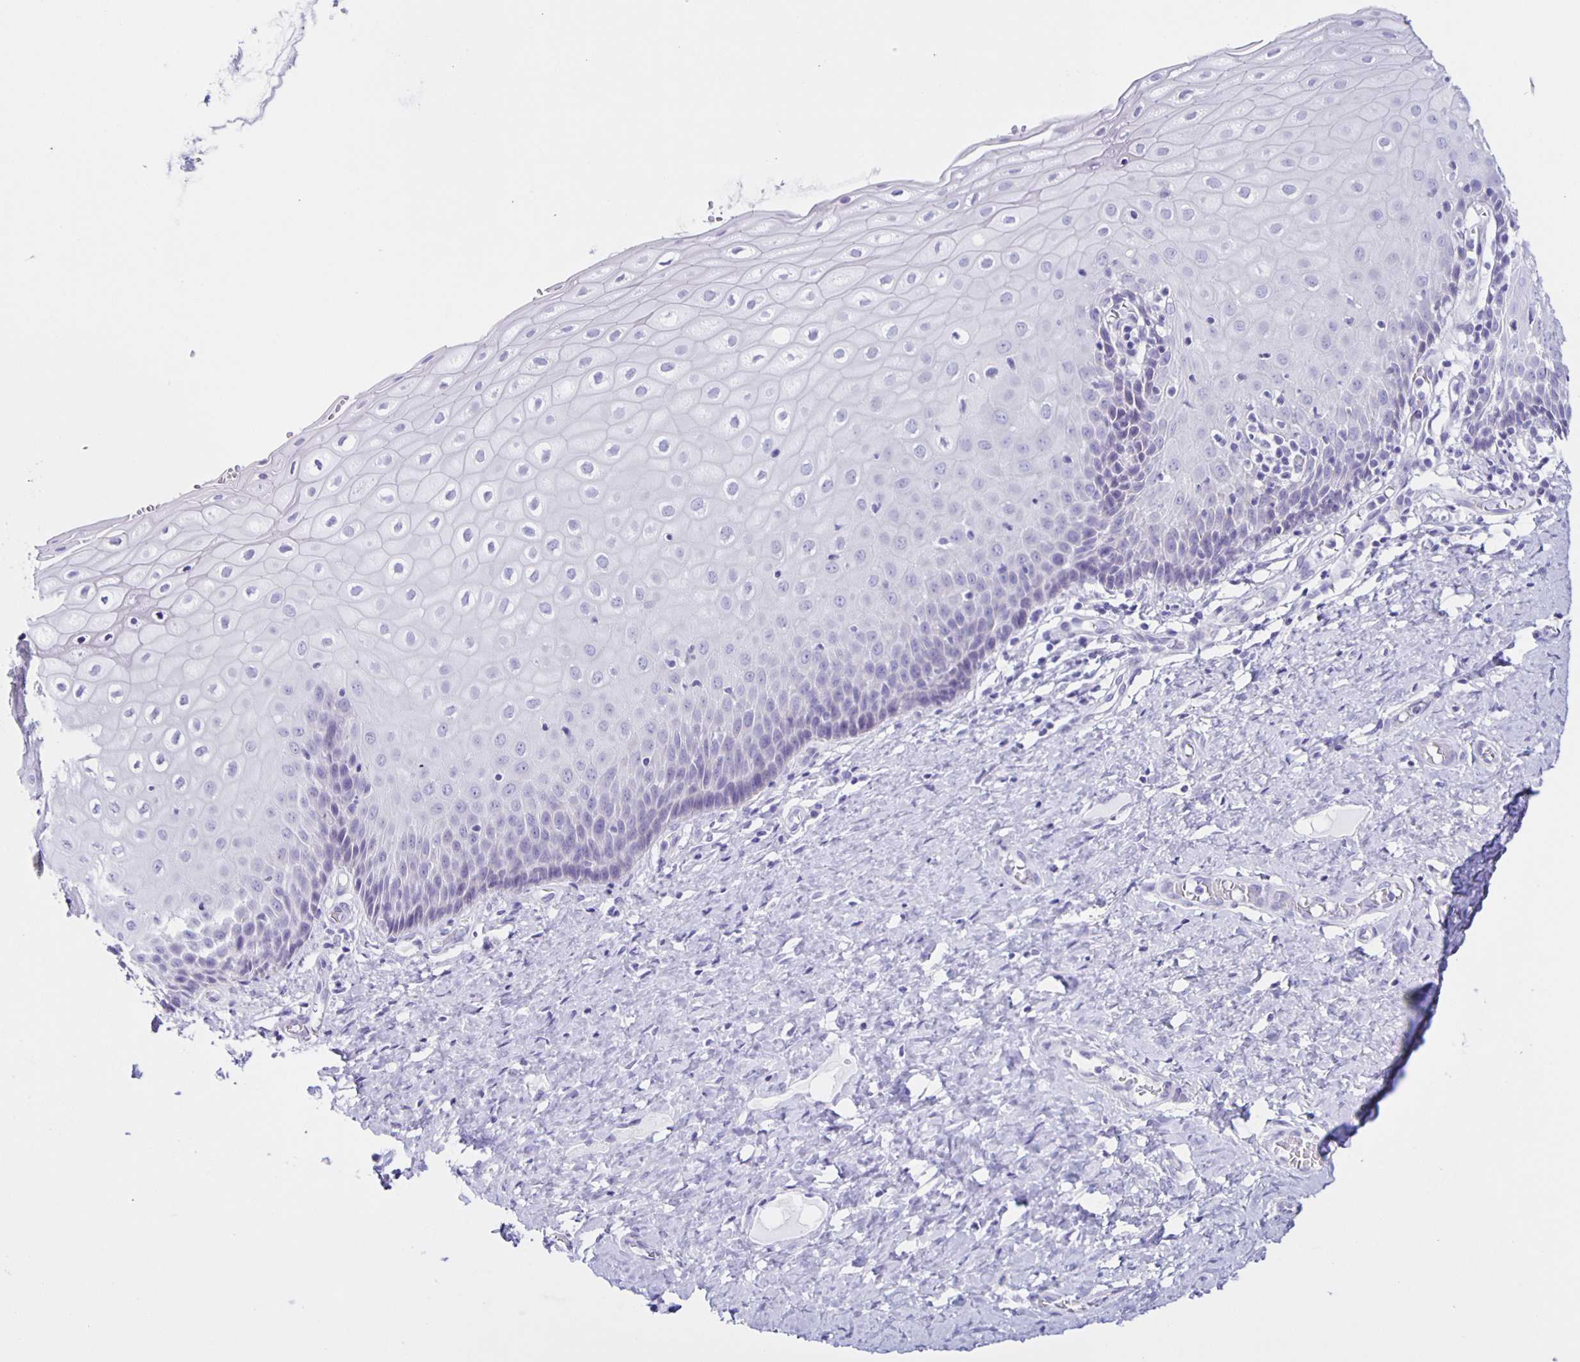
{"staining": {"intensity": "negative", "quantity": "none", "location": "none"}, "tissue": "cervix", "cell_type": "Glandular cells", "image_type": "normal", "snomed": [{"axis": "morphology", "description": "Normal tissue, NOS"}, {"axis": "topography", "description": "Cervix"}], "caption": "This is an immunohistochemistry histopathology image of benign cervix. There is no positivity in glandular cells.", "gene": "AQP6", "patient": {"sex": "female", "age": 37}}